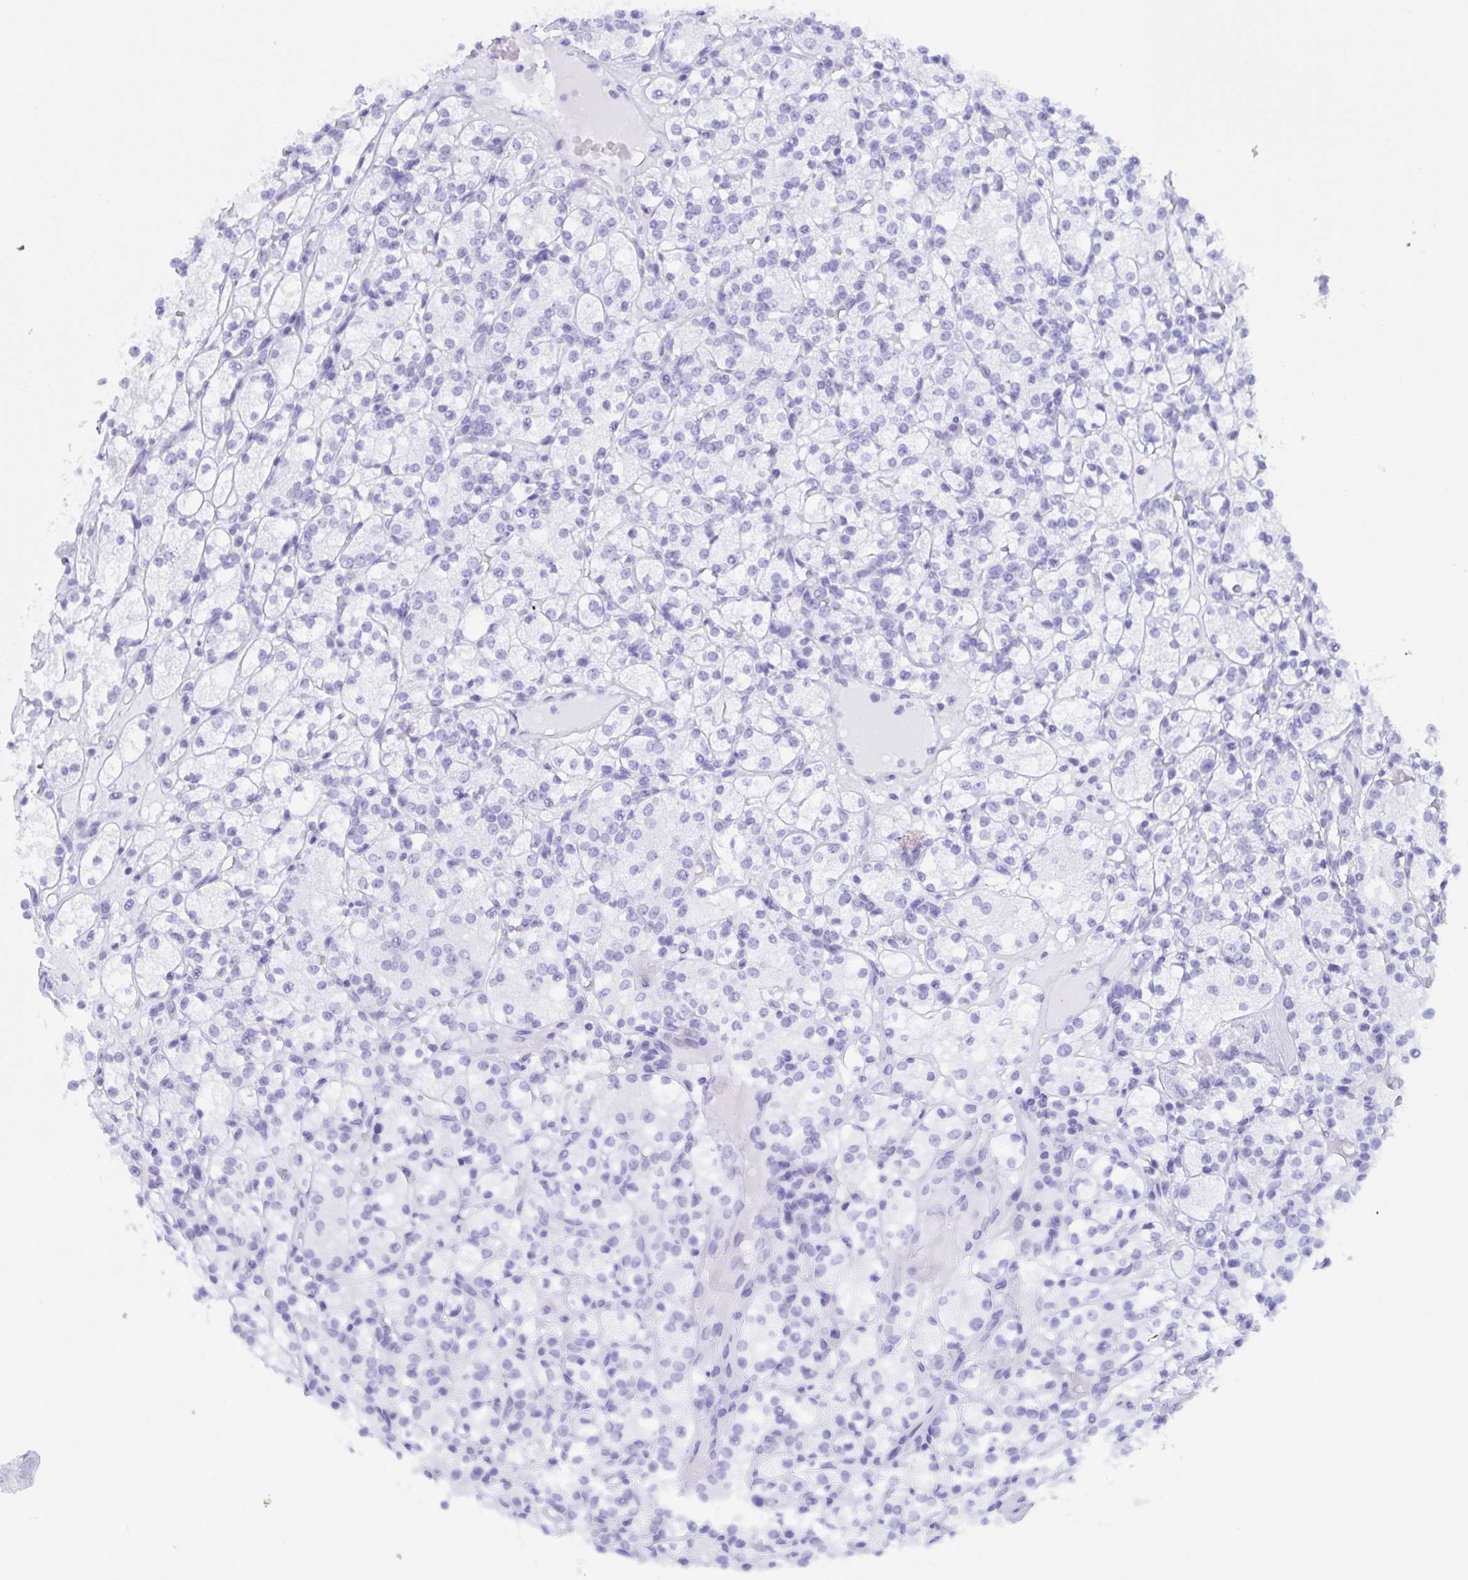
{"staining": {"intensity": "negative", "quantity": "none", "location": "none"}, "tissue": "renal cancer", "cell_type": "Tumor cells", "image_type": "cancer", "snomed": [{"axis": "morphology", "description": "Adenocarcinoma, NOS"}, {"axis": "topography", "description": "Kidney"}], "caption": "This is an IHC photomicrograph of human renal cancer (adenocarcinoma). There is no staining in tumor cells.", "gene": "ANK1", "patient": {"sex": "male", "age": 77}}